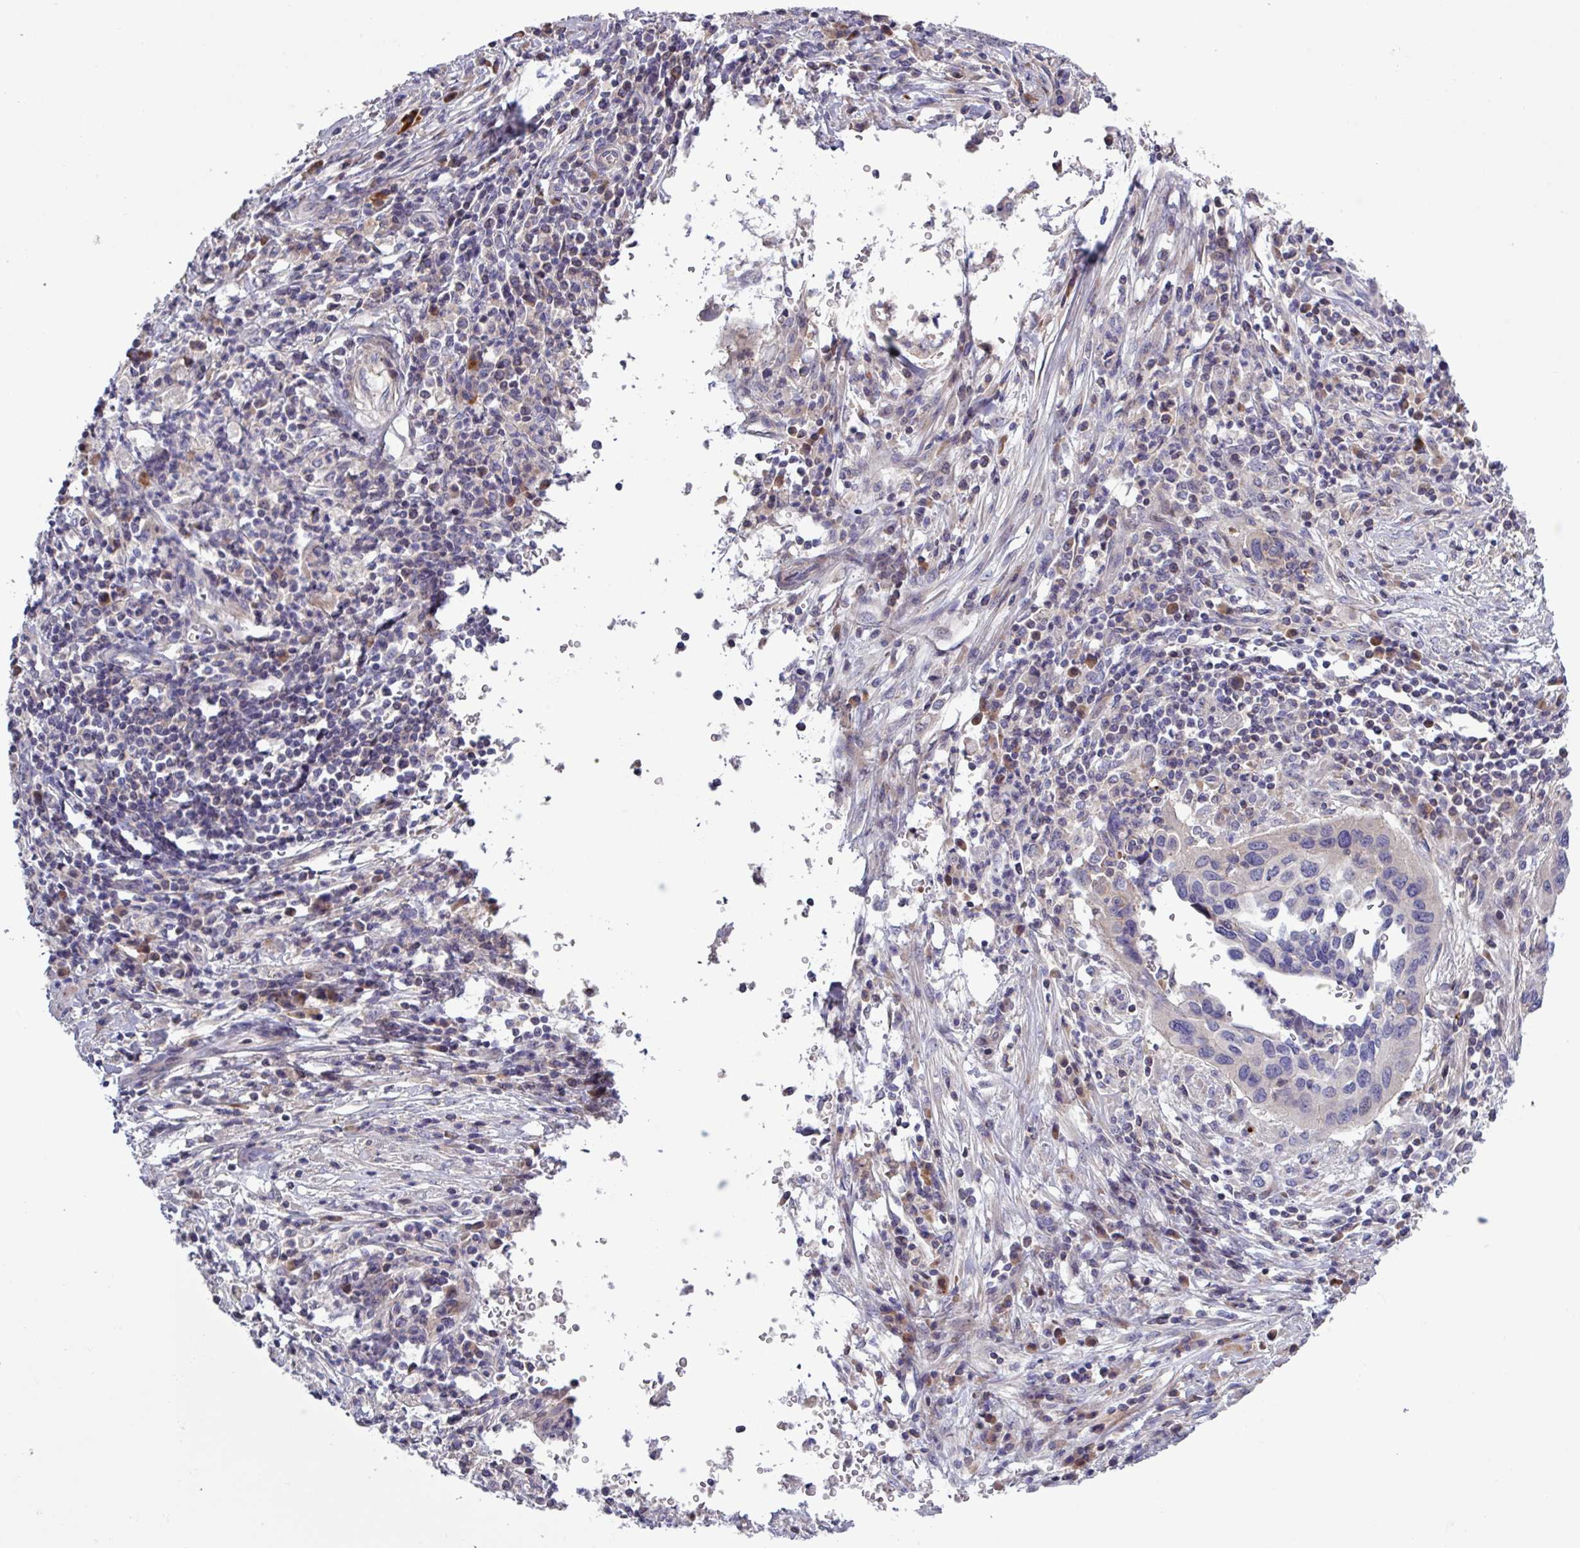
{"staining": {"intensity": "negative", "quantity": "none", "location": "none"}, "tissue": "cervical cancer", "cell_type": "Tumor cells", "image_type": "cancer", "snomed": [{"axis": "morphology", "description": "Squamous cell carcinoma, NOS"}, {"axis": "topography", "description": "Cervix"}], "caption": "This is a histopathology image of IHC staining of cervical cancer (squamous cell carcinoma), which shows no expression in tumor cells.", "gene": "TNFSF12", "patient": {"sex": "female", "age": 38}}